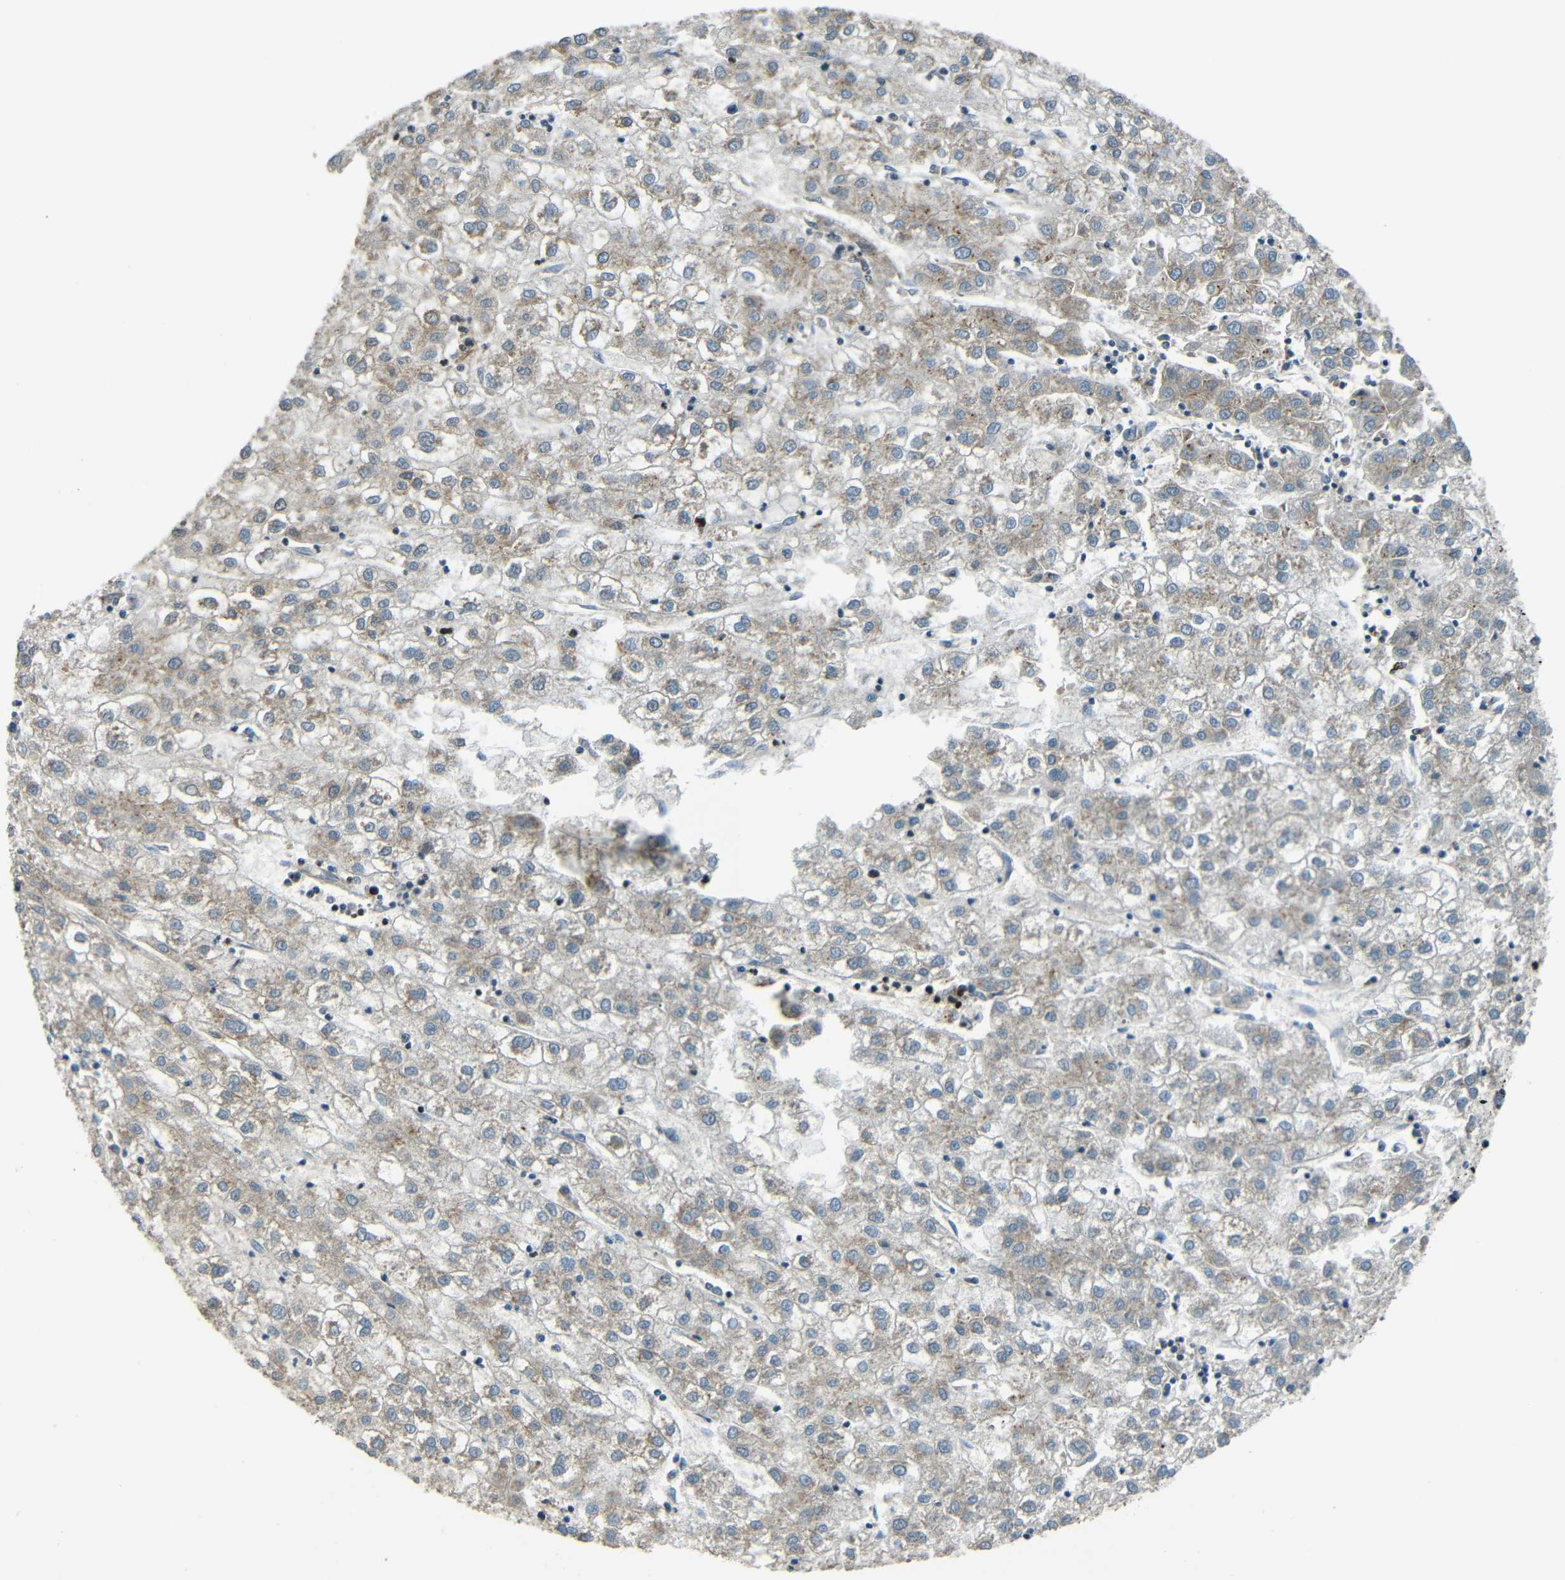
{"staining": {"intensity": "weak", "quantity": "25%-75%", "location": "cytoplasmic/membranous"}, "tissue": "liver cancer", "cell_type": "Tumor cells", "image_type": "cancer", "snomed": [{"axis": "morphology", "description": "Carcinoma, Hepatocellular, NOS"}, {"axis": "topography", "description": "Liver"}], "caption": "Tumor cells demonstrate low levels of weak cytoplasmic/membranous expression in about 25%-75% of cells in liver cancer. (DAB IHC, brown staining for protein, blue staining for nuclei).", "gene": "PSIP1", "patient": {"sex": "male", "age": 72}}